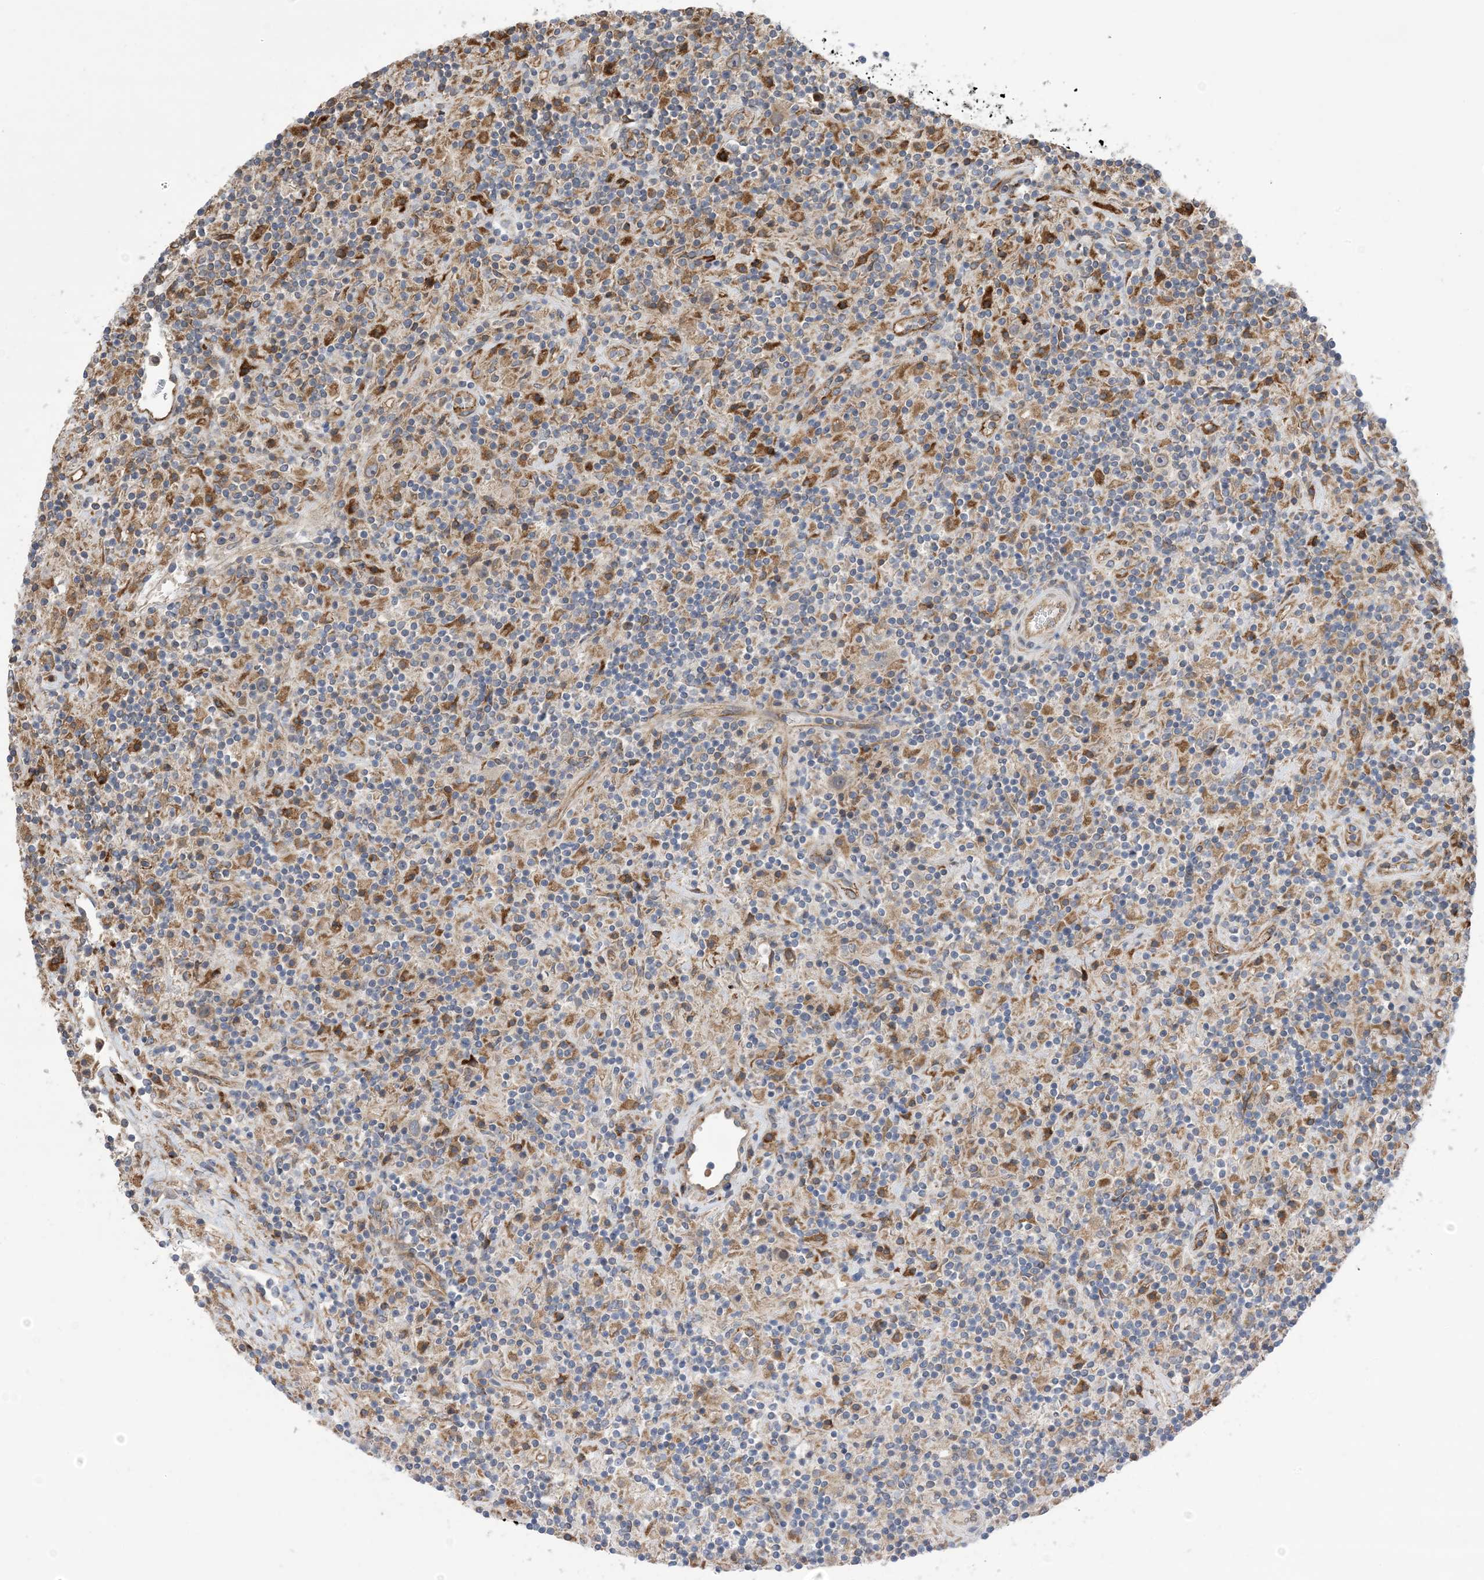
{"staining": {"intensity": "moderate", "quantity": ">75%", "location": "cytoplasmic/membranous"}, "tissue": "lymphoma", "cell_type": "Tumor cells", "image_type": "cancer", "snomed": [{"axis": "morphology", "description": "Hodgkin's disease, NOS"}, {"axis": "topography", "description": "Lymph node"}], "caption": "IHC (DAB (3,3'-diaminobenzidine)) staining of human Hodgkin's disease demonstrates moderate cytoplasmic/membranous protein staining in about >75% of tumor cells. (DAB IHC with brightfield microscopy, high magnification).", "gene": "CLEC16A", "patient": {"sex": "male", "age": 70}}